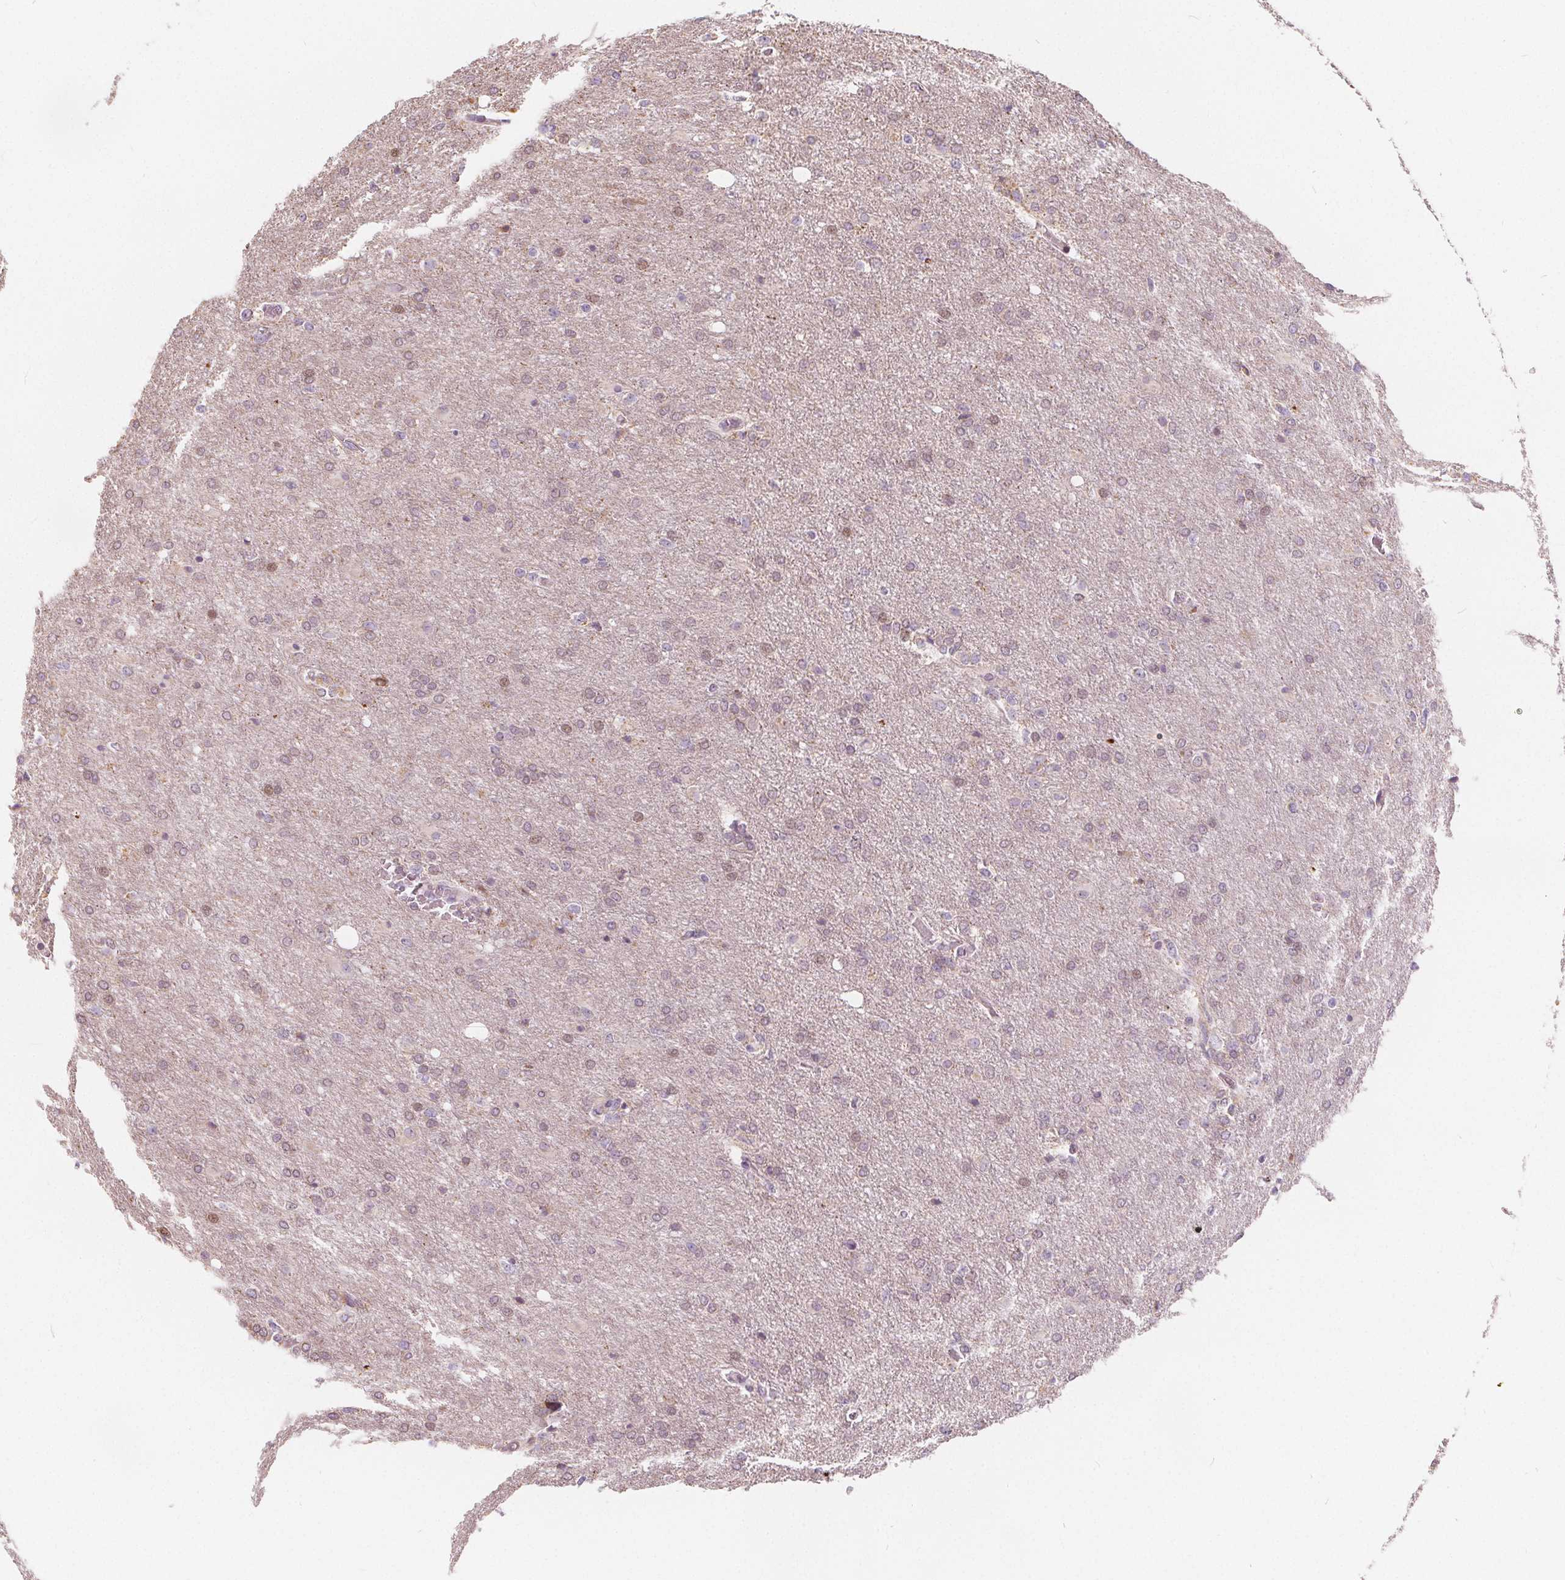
{"staining": {"intensity": "negative", "quantity": "none", "location": "none"}, "tissue": "glioma", "cell_type": "Tumor cells", "image_type": "cancer", "snomed": [{"axis": "morphology", "description": "Glioma, malignant, High grade"}, {"axis": "topography", "description": "Brain"}], "caption": "Glioma was stained to show a protein in brown. There is no significant positivity in tumor cells. (Brightfield microscopy of DAB immunohistochemistry at high magnification).", "gene": "NUP210L", "patient": {"sex": "male", "age": 68}}